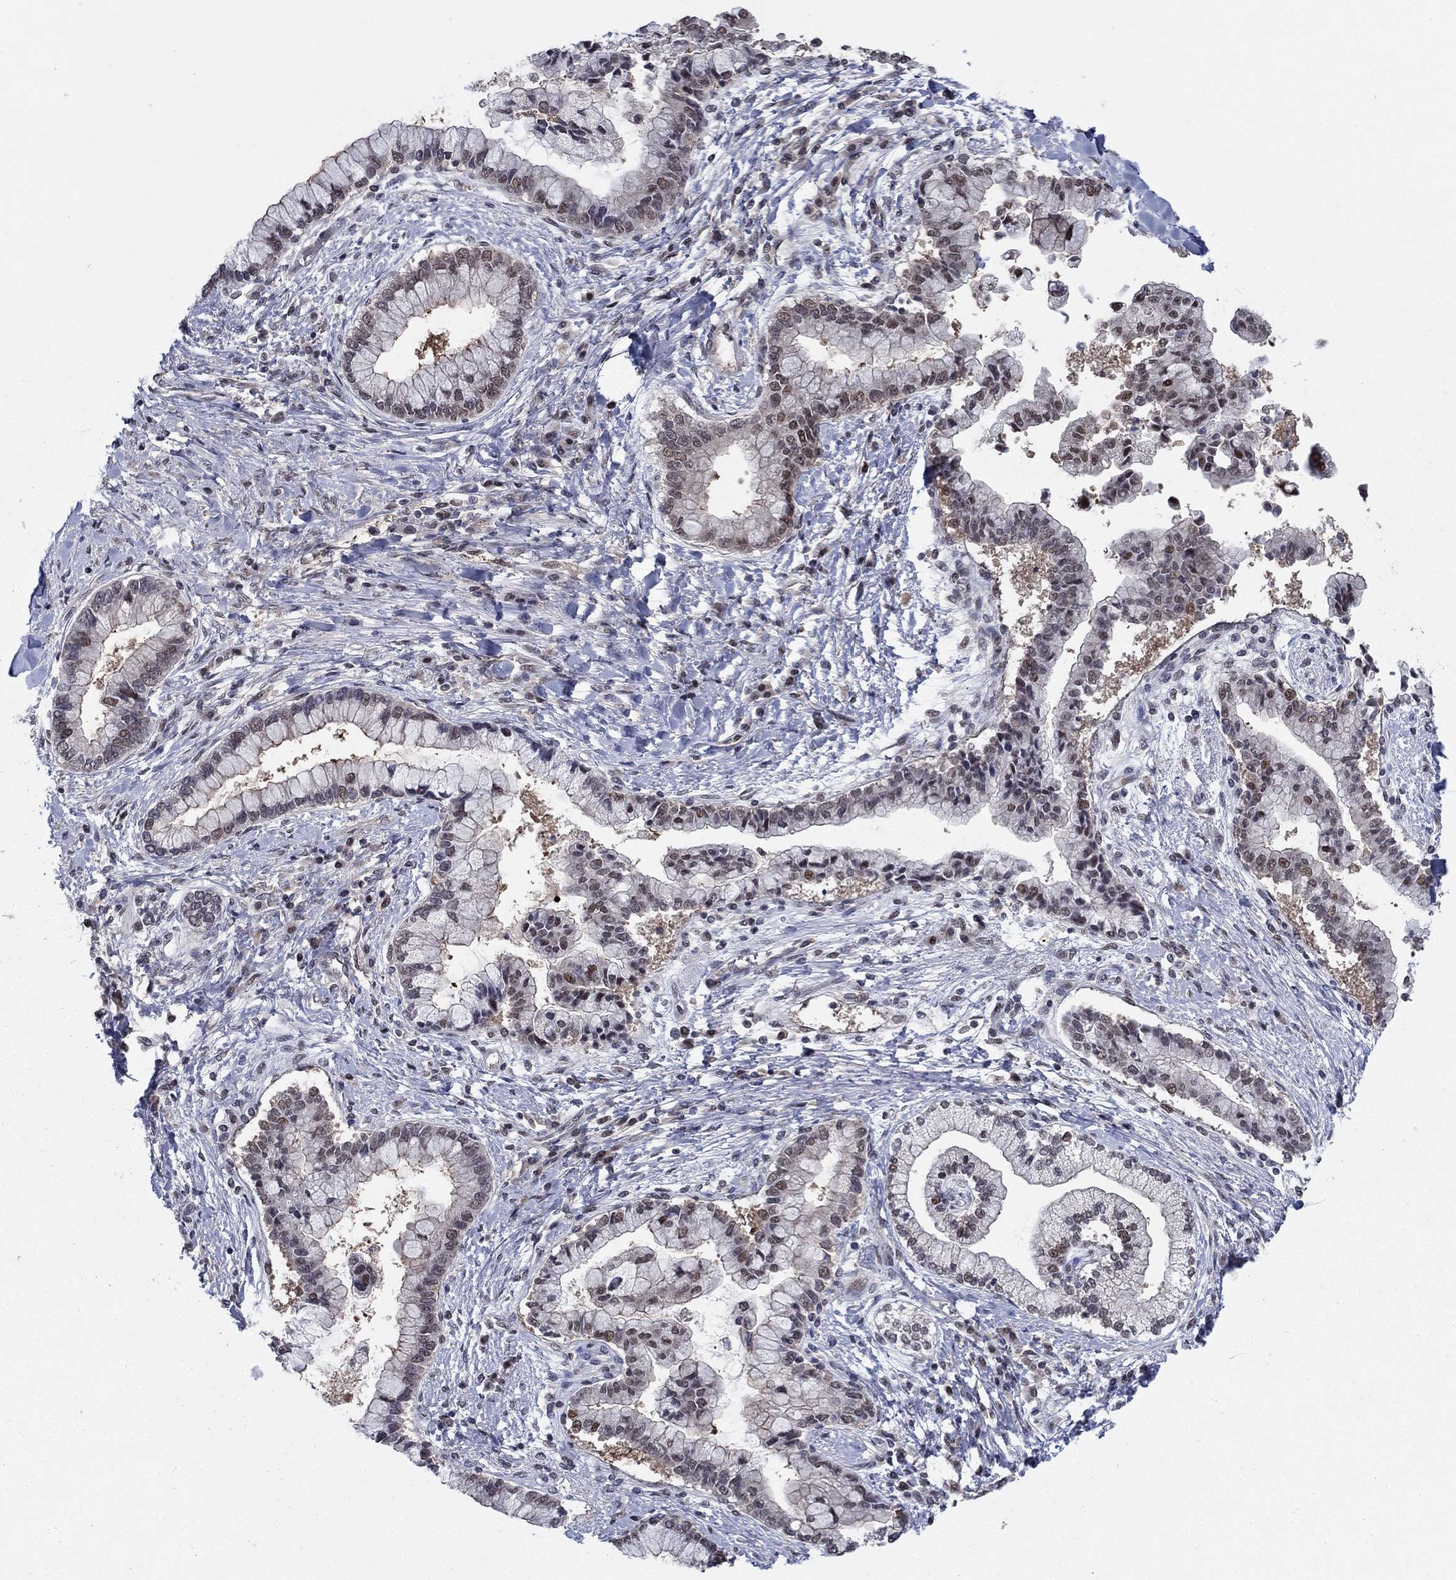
{"staining": {"intensity": "weak", "quantity": "<25%", "location": "cytoplasmic/membranous,nuclear"}, "tissue": "liver cancer", "cell_type": "Tumor cells", "image_type": "cancer", "snomed": [{"axis": "morphology", "description": "Cholangiocarcinoma"}, {"axis": "topography", "description": "Liver"}], "caption": "The histopathology image exhibits no significant staining in tumor cells of liver cancer (cholangiocarcinoma).", "gene": "PSMC1", "patient": {"sex": "male", "age": 50}}